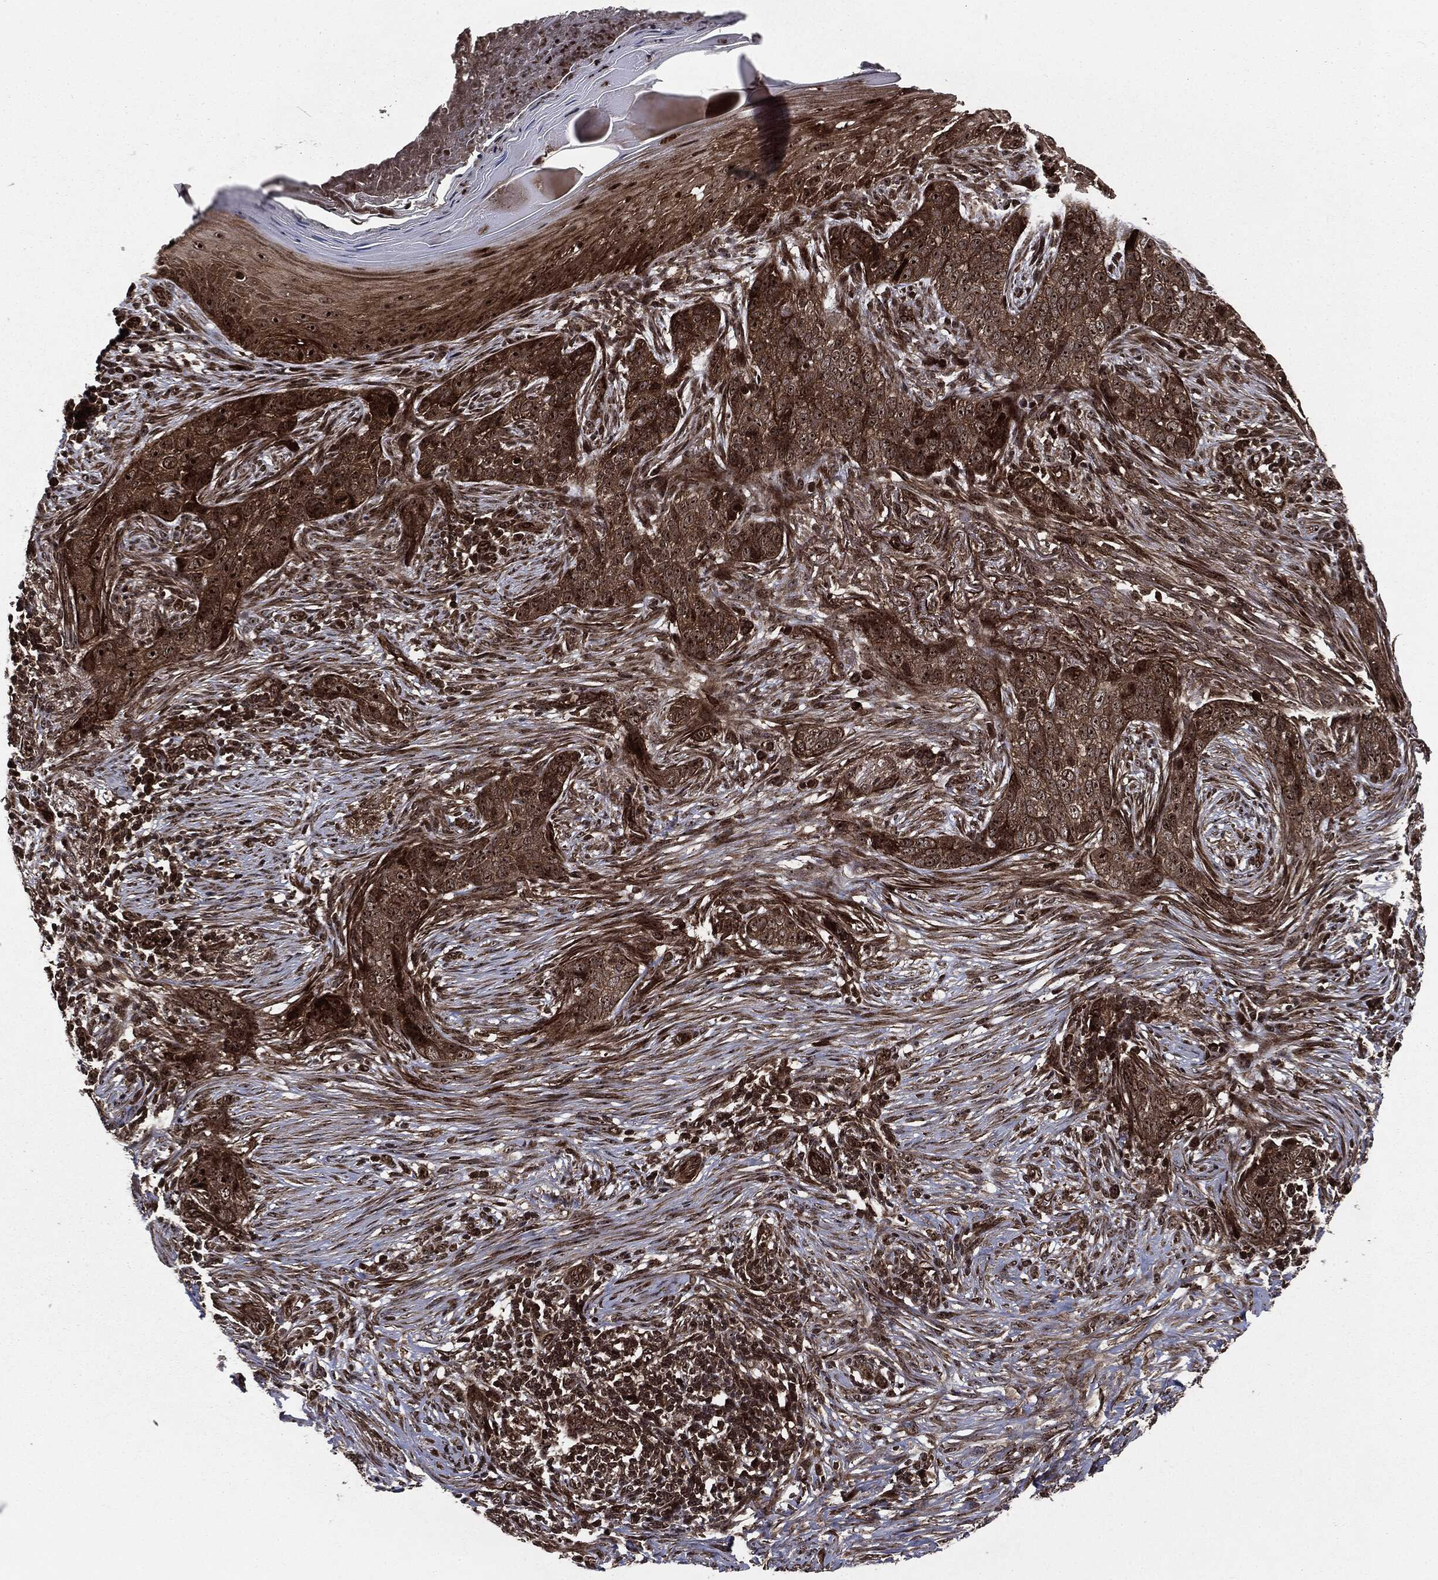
{"staining": {"intensity": "strong", "quantity": ">75%", "location": "cytoplasmic/membranous,nuclear"}, "tissue": "skin cancer", "cell_type": "Tumor cells", "image_type": "cancer", "snomed": [{"axis": "morphology", "description": "Squamous cell carcinoma, NOS"}, {"axis": "topography", "description": "Skin"}], "caption": "A brown stain labels strong cytoplasmic/membranous and nuclear expression of a protein in human skin cancer (squamous cell carcinoma) tumor cells.", "gene": "CARD6", "patient": {"sex": "male", "age": 88}}